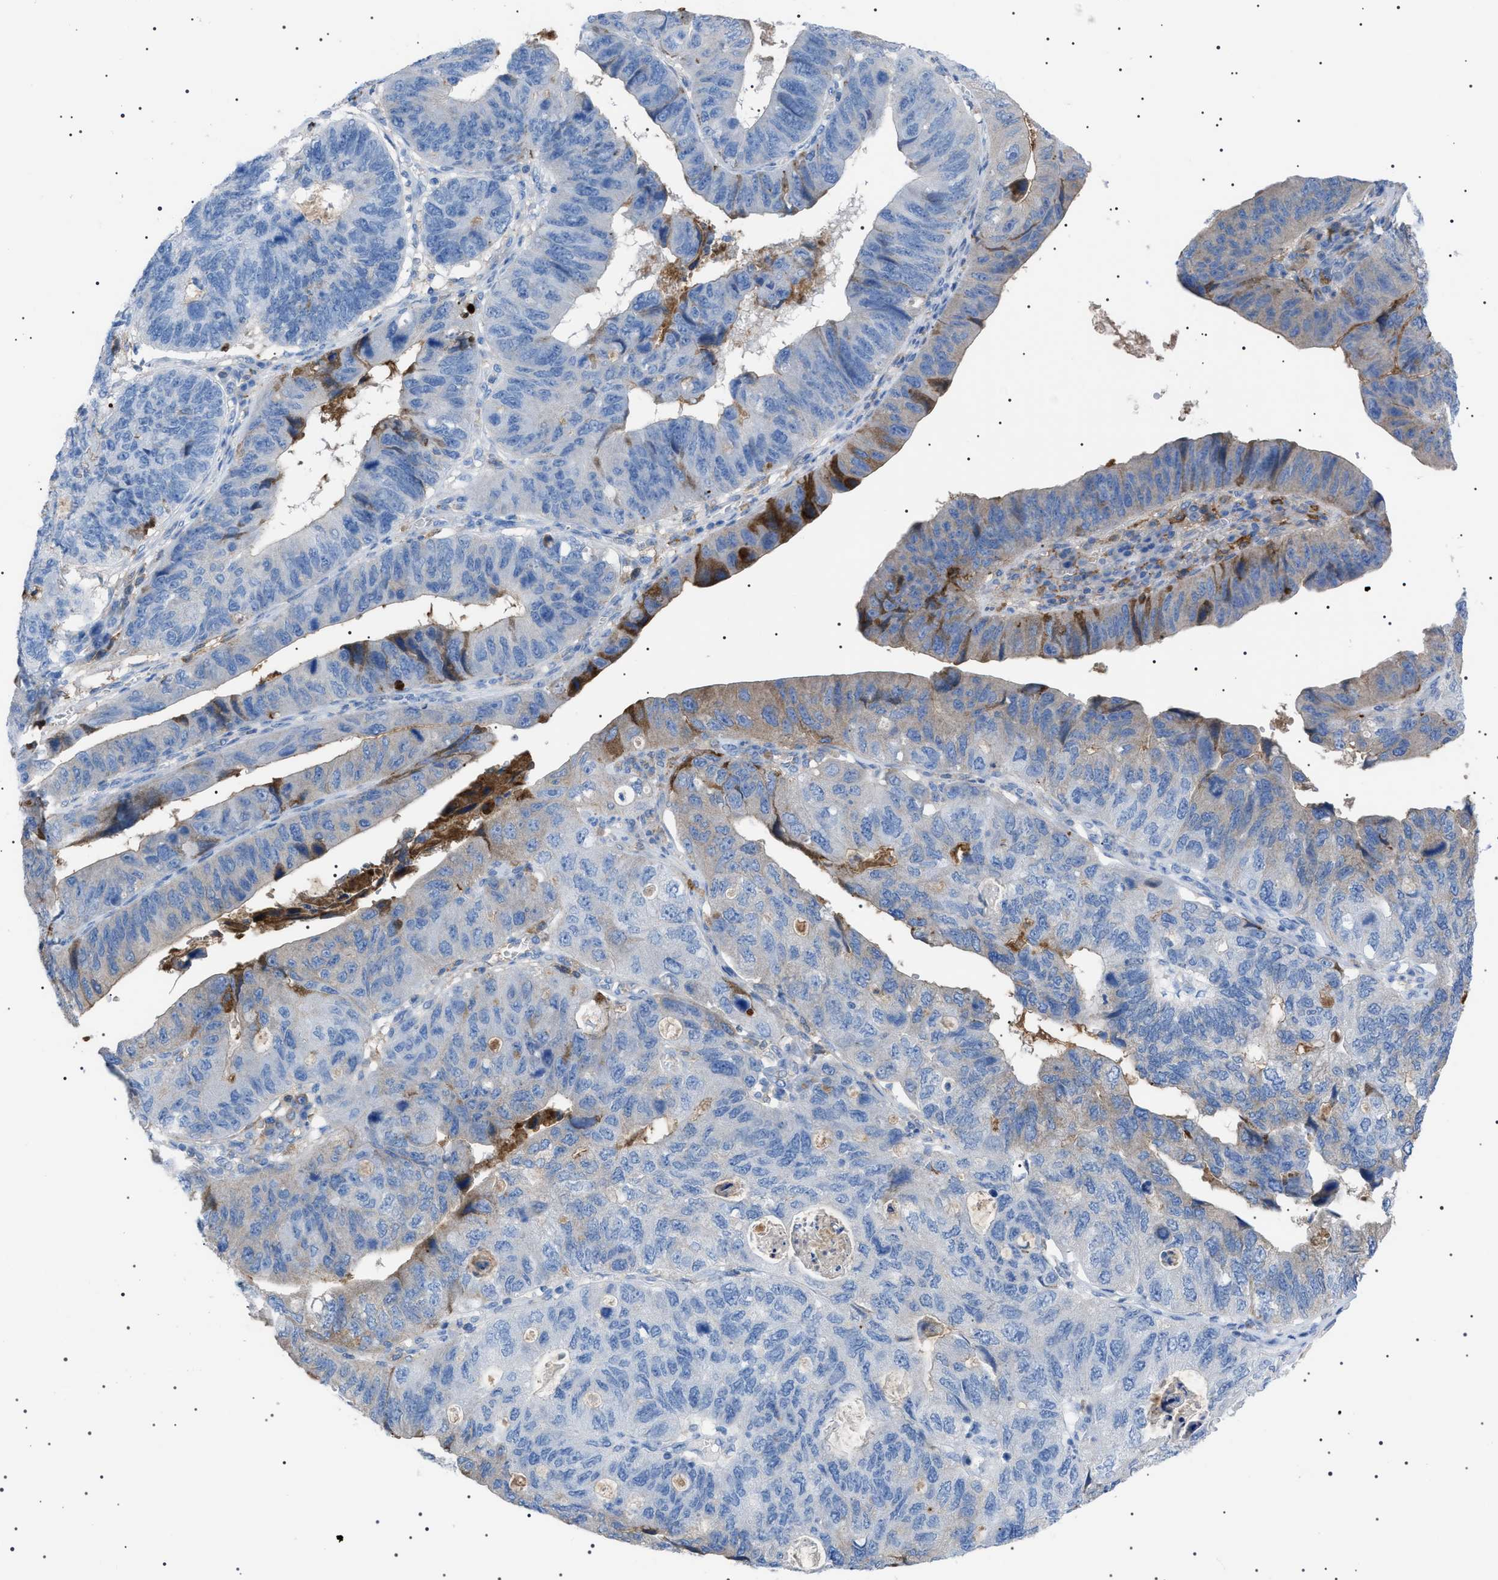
{"staining": {"intensity": "moderate", "quantity": "<25%", "location": "cytoplasmic/membranous"}, "tissue": "stomach cancer", "cell_type": "Tumor cells", "image_type": "cancer", "snomed": [{"axis": "morphology", "description": "Adenocarcinoma, NOS"}, {"axis": "topography", "description": "Stomach"}], "caption": "Protein positivity by immunohistochemistry displays moderate cytoplasmic/membranous expression in about <25% of tumor cells in stomach cancer. (Brightfield microscopy of DAB IHC at high magnification).", "gene": "LPA", "patient": {"sex": "male", "age": 59}}